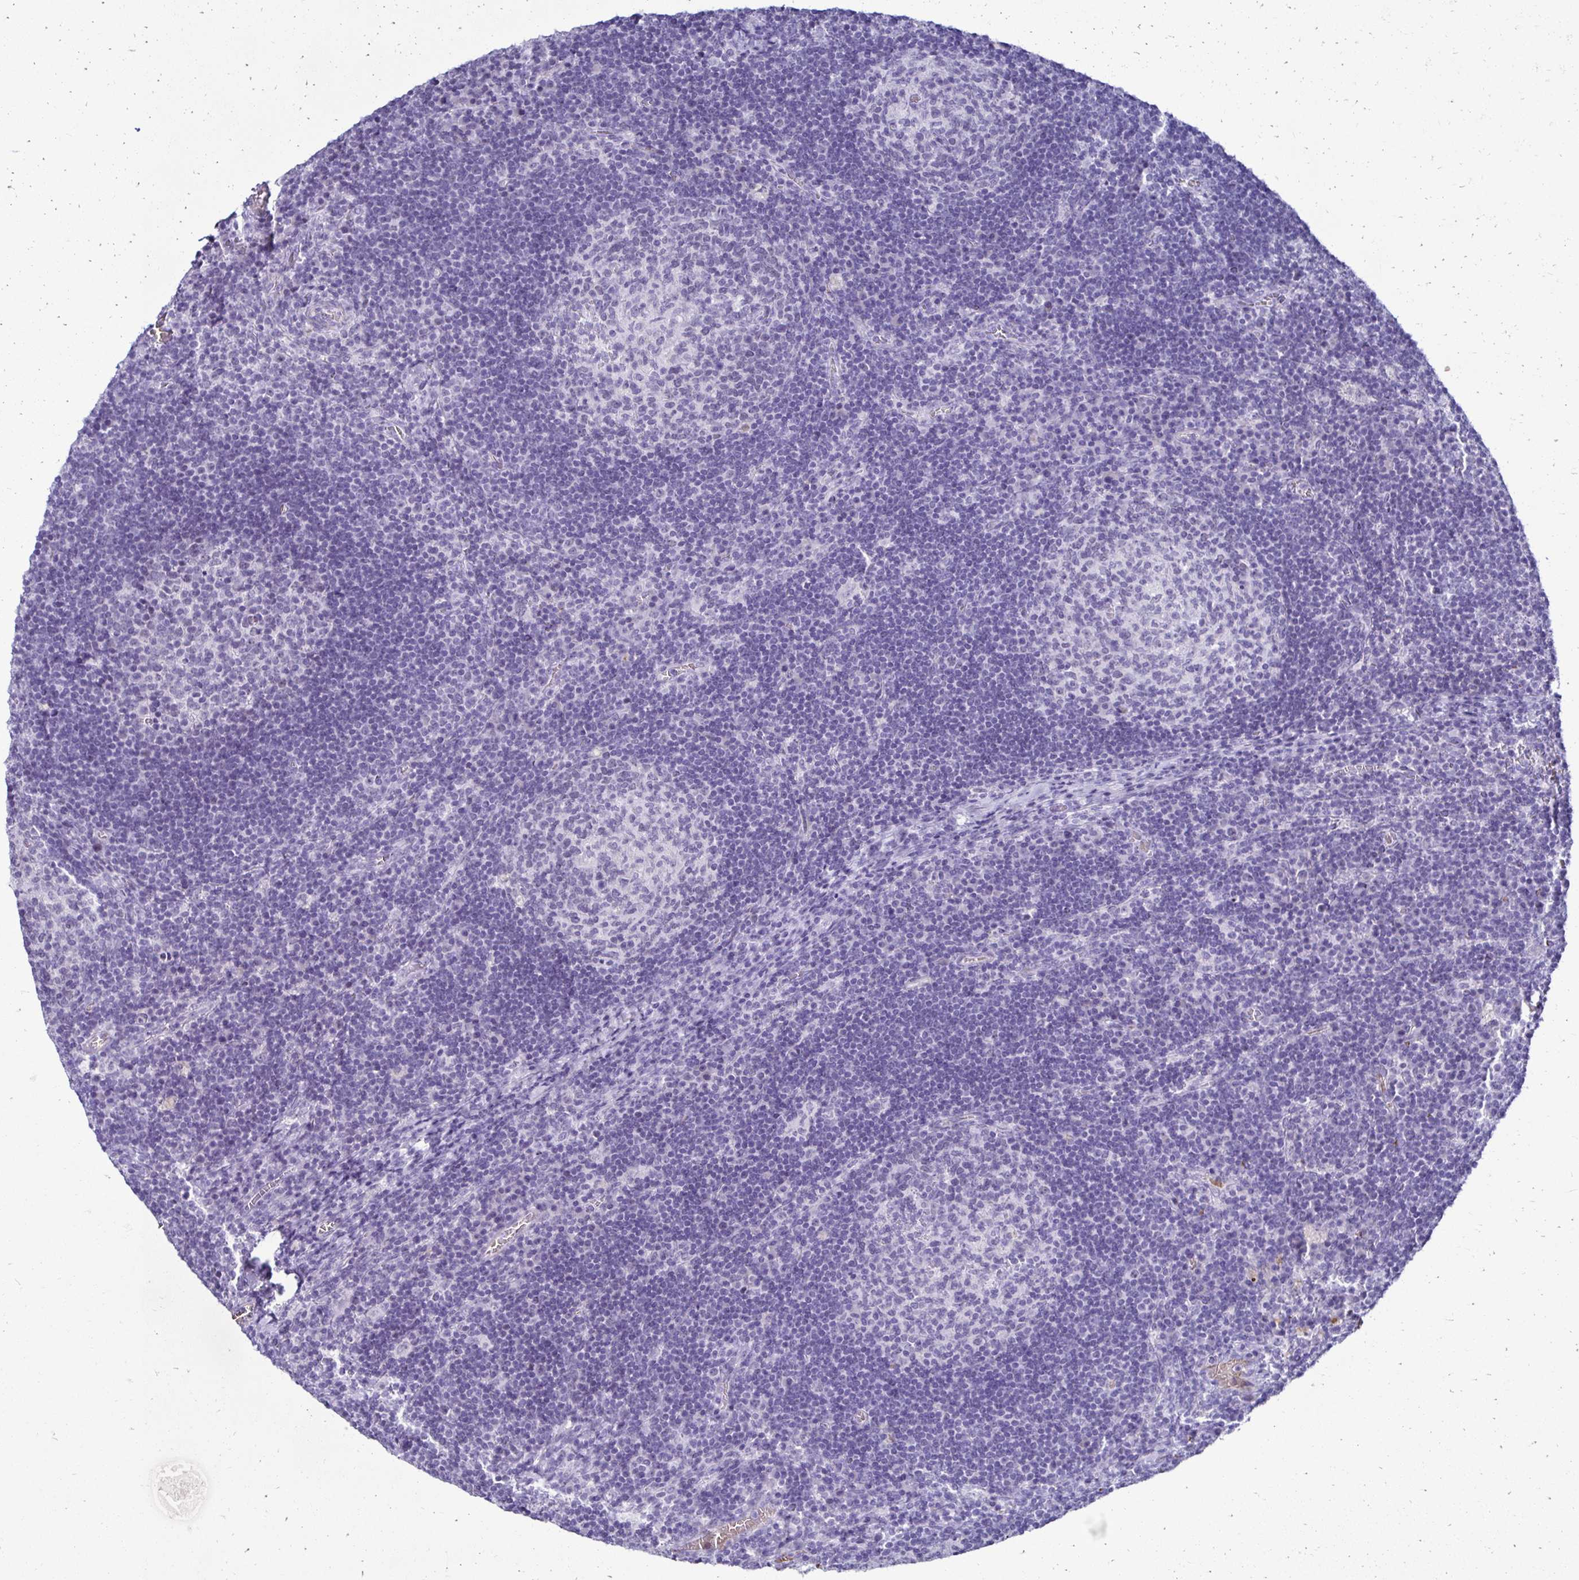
{"staining": {"intensity": "negative", "quantity": "none", "location": "none"}, "tissue": "lymph node", "cell_type": "Germinal center cells", "image_type": "normal", "snomed": [{"axis": "morphology", "description": "Normal tissue, NOS"}, {"axis": "topography", "description": "Lymph node"}], "caption": "Lymph node stained for a protein using immunohistochemistry demonstrates no staining germinal center cells.", "gene": "RHBDL3", "patient": {"sex": "male", "age": 67}}